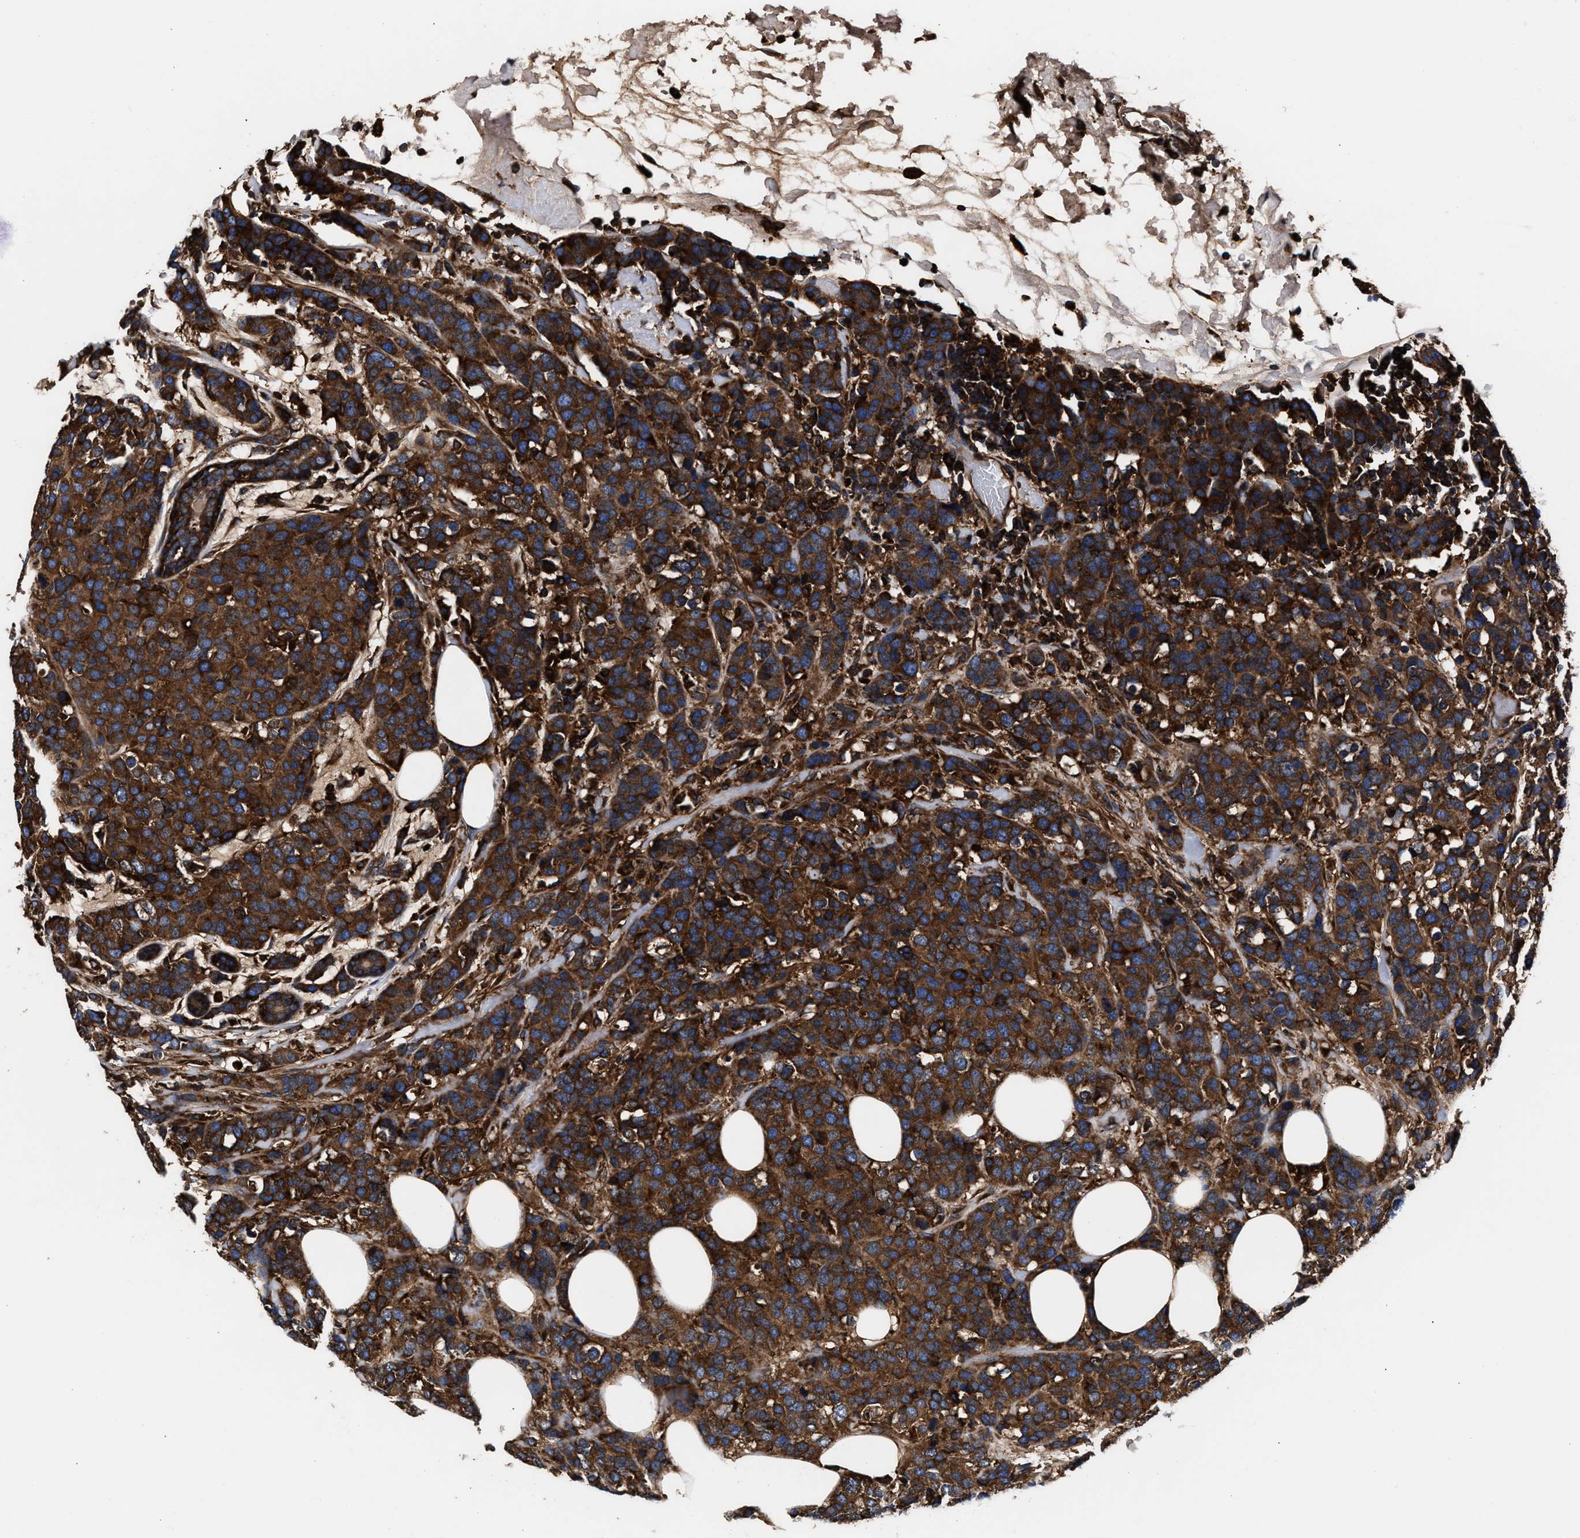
{"staining": {"intensity": "strong", "quantity": ">75%", "location": "cytoplasmic/membranous"}, "tissue": "breast cancer", "cell_type": "Tumor cells", "image_type": "cancer", "snomed": [{"axis": "morphology", "description": "Lobular carcinoma"}, {"axis": "topography", "description": "Breast"}], "caption": "Immunohistochemistry image of neoplastic tissue: breast lobular carcinoma stained using immunohistochemistry demonstrates high levels of strong protein expression localized specifically in the cytoplasmic/membranous of tumor cells, appearing as a cytoplasmic/membranous brown color.", "gene": "KYAT1", "patient": {"sex": "female", "age": 59}}